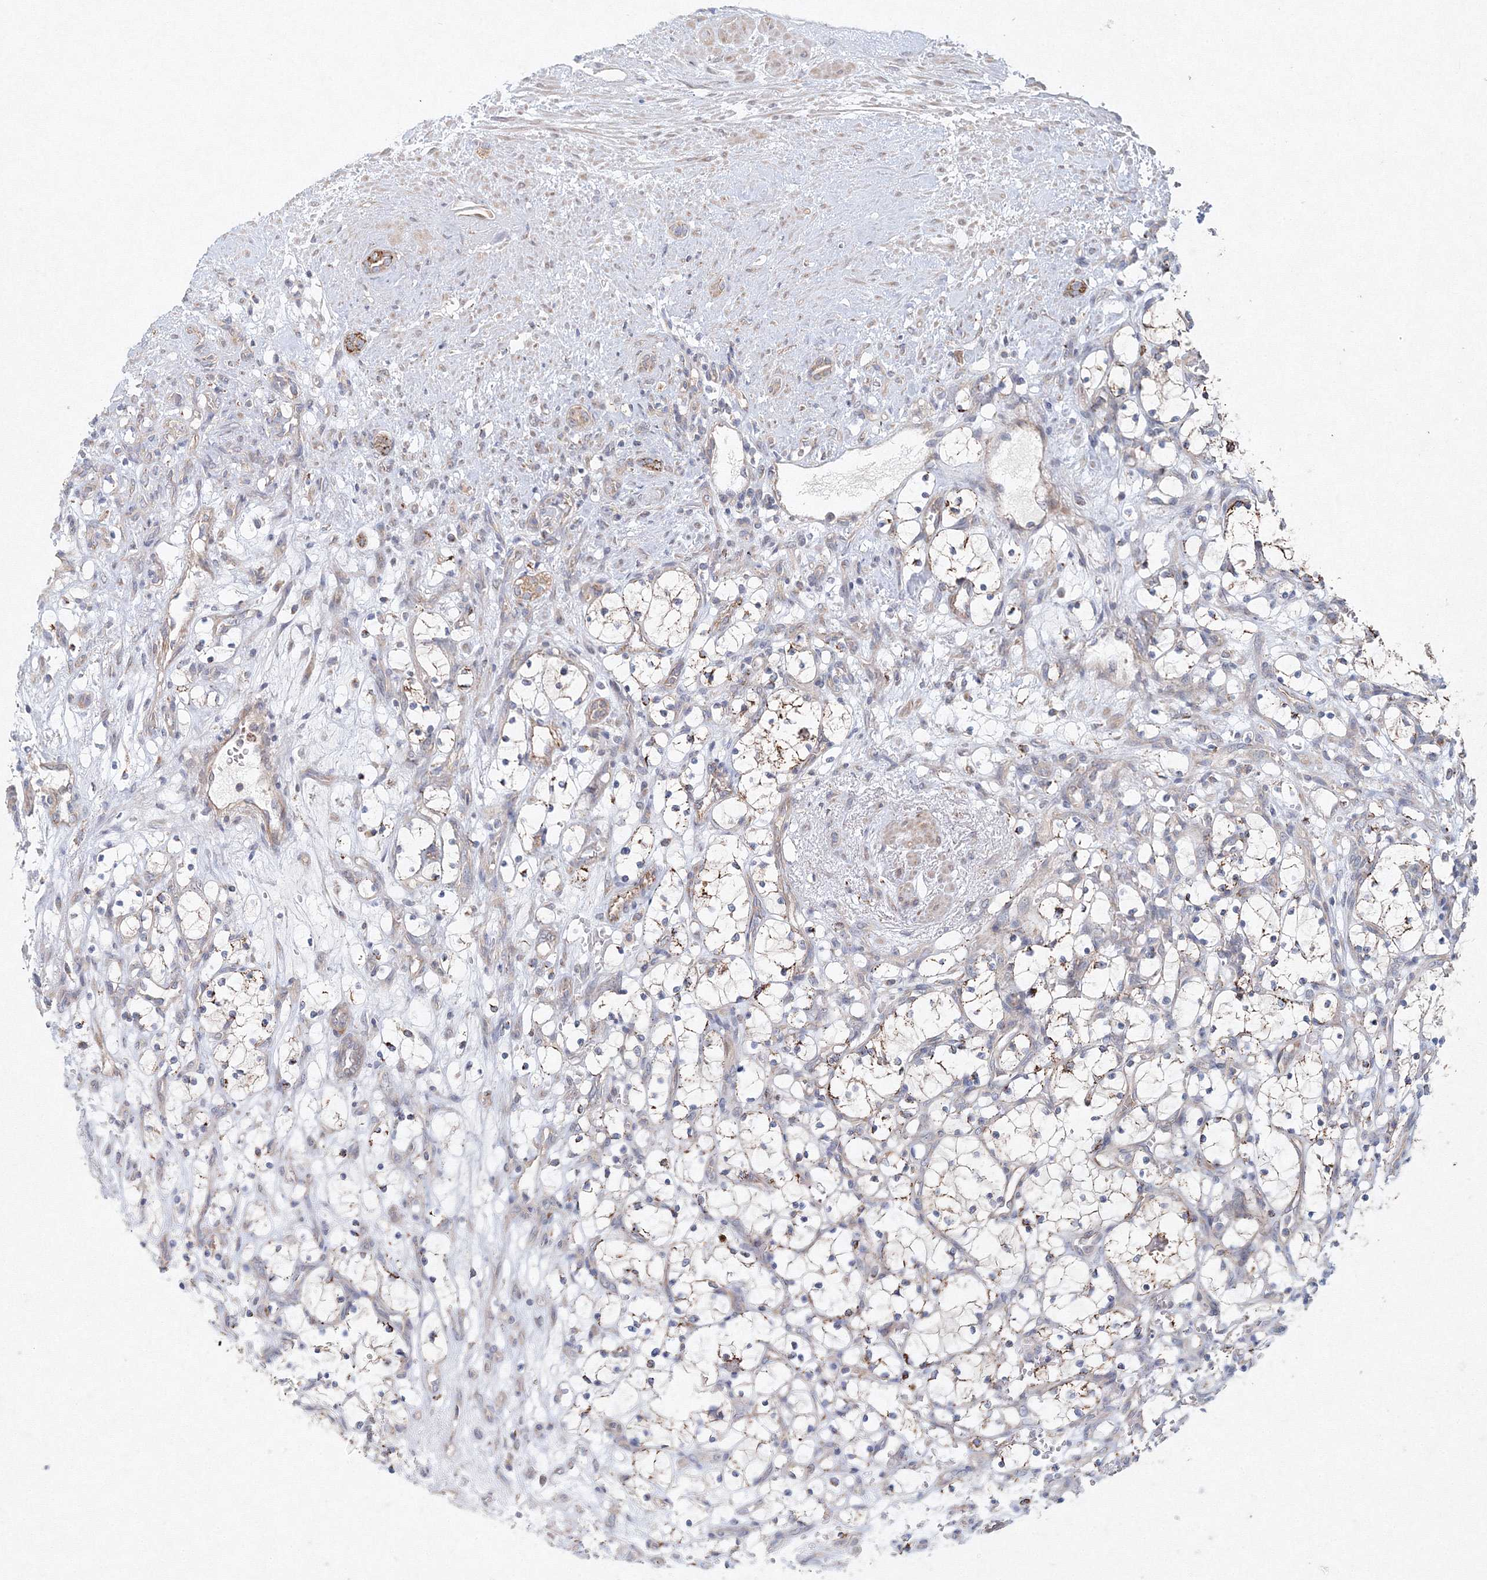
{"staining": {"intensity": "strong", "quantity": "<25%", "location": "cytoplasmic/membranous"}, "tissue": "renal cancer", "cell_type": "Tumor cells", "image_type": "cancer", "snomed": [{"axis": "morphology", "description": "Adenocarcinoma, NOS"}, {"axis": "topography", "description": "Kidney"}], "caption": "Renal cancer (adenocarcinoma) was stained to show a protein in brown. There is medium levels of strong cytoplasmic/membranous positivity in approximately <25% of tumor cells.", "gene": "WDR49", "patient": {"sex": "female", "age": 69}}